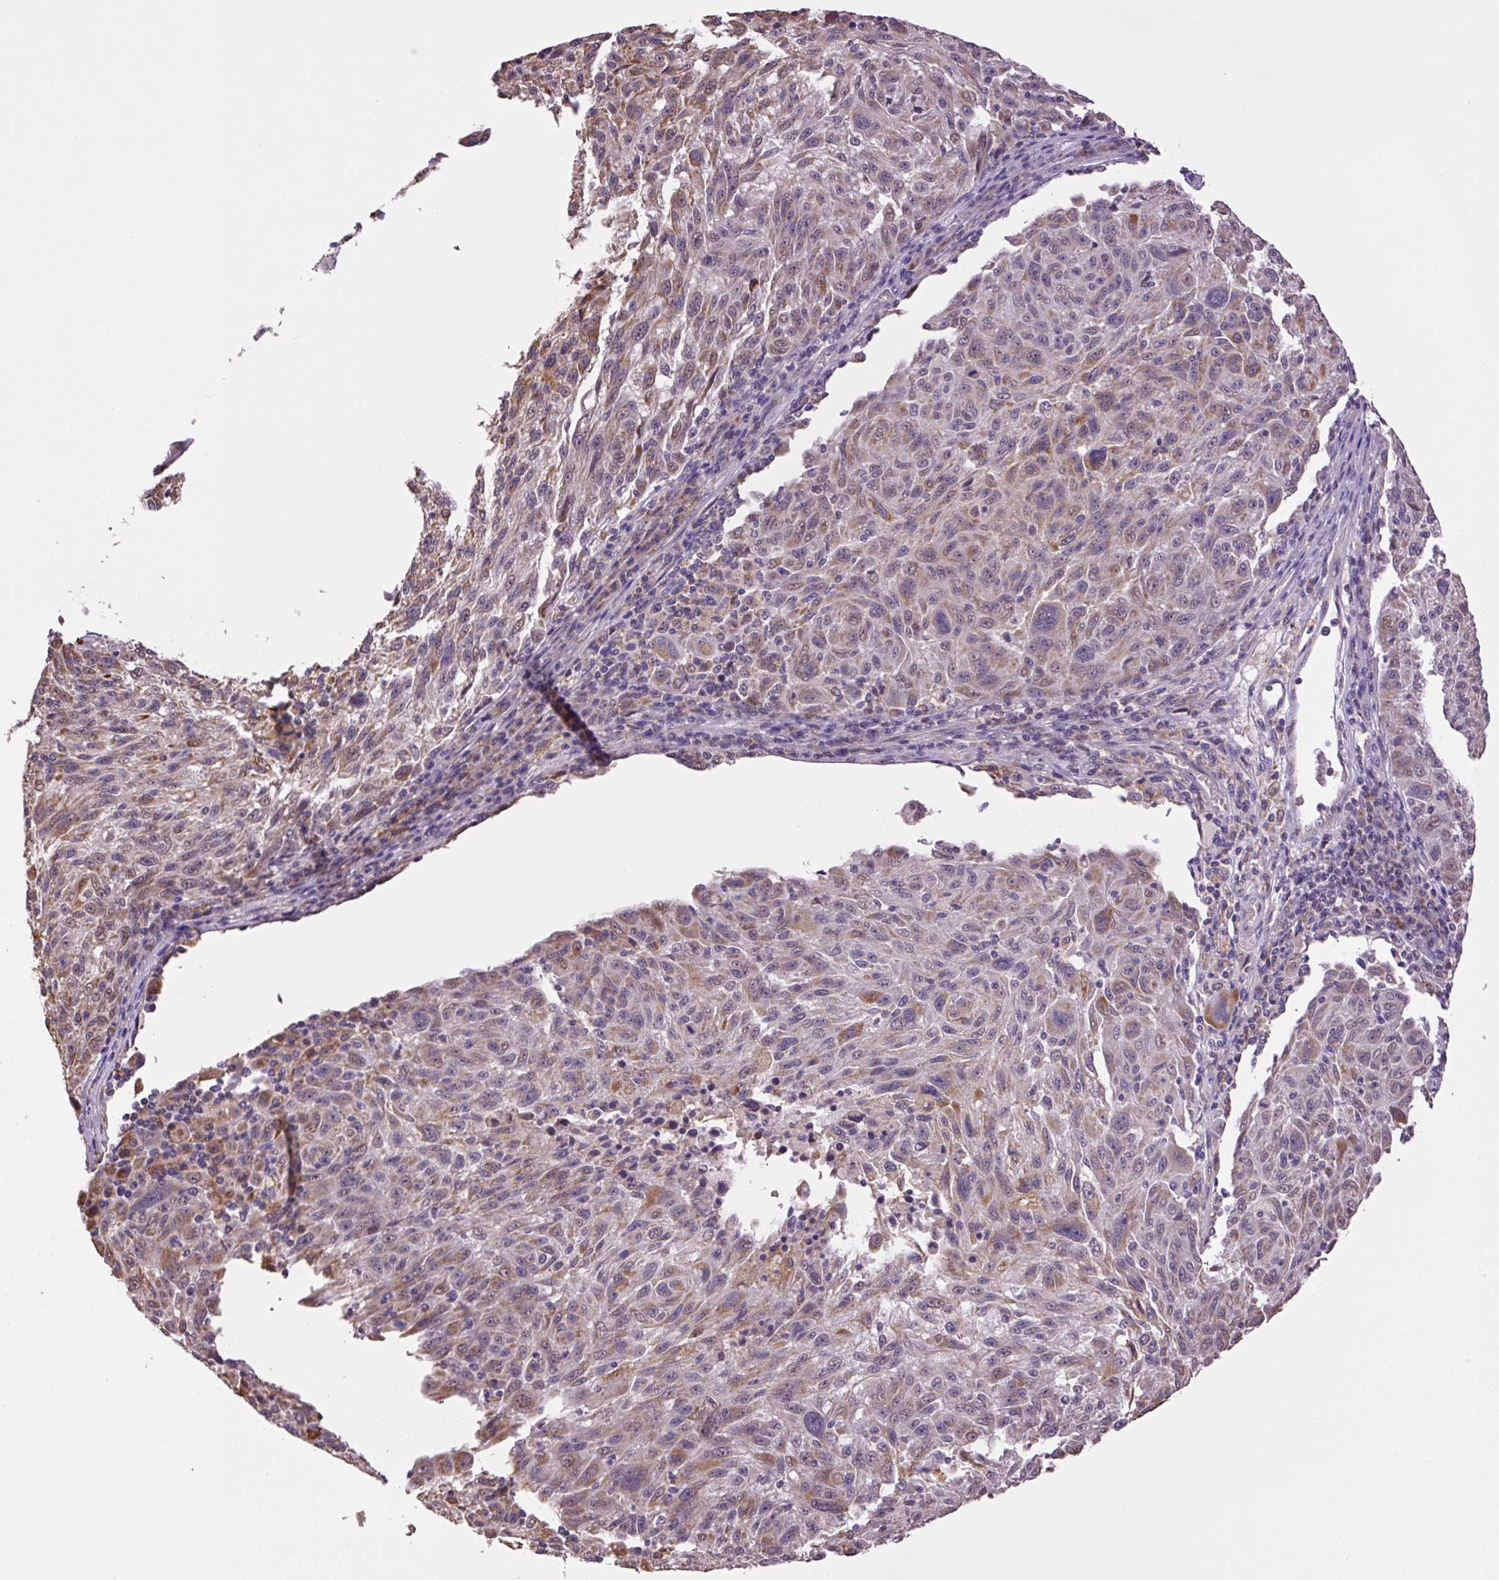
{"staining": {"intensity": "moderate", "quantity": "25%-75%", "location": "cytoplasmic/membranous,nuclear"}, "tissue": "melanoma", "cell_type": "Tumor cells", "image_type": "cancer", "snomed": [{"axis": "morphology", "description": "Malignant melanoma, NOS"}, {"axis": "topography", "description": "Skin"}], "caption": "Moderate cytoplasmic/membranous and nuclear staining is seen in approximately 25%-75% of tumor cells in melanoma.", "gene": "SGF29", "patient": {"sex": "male", "age": 53}}